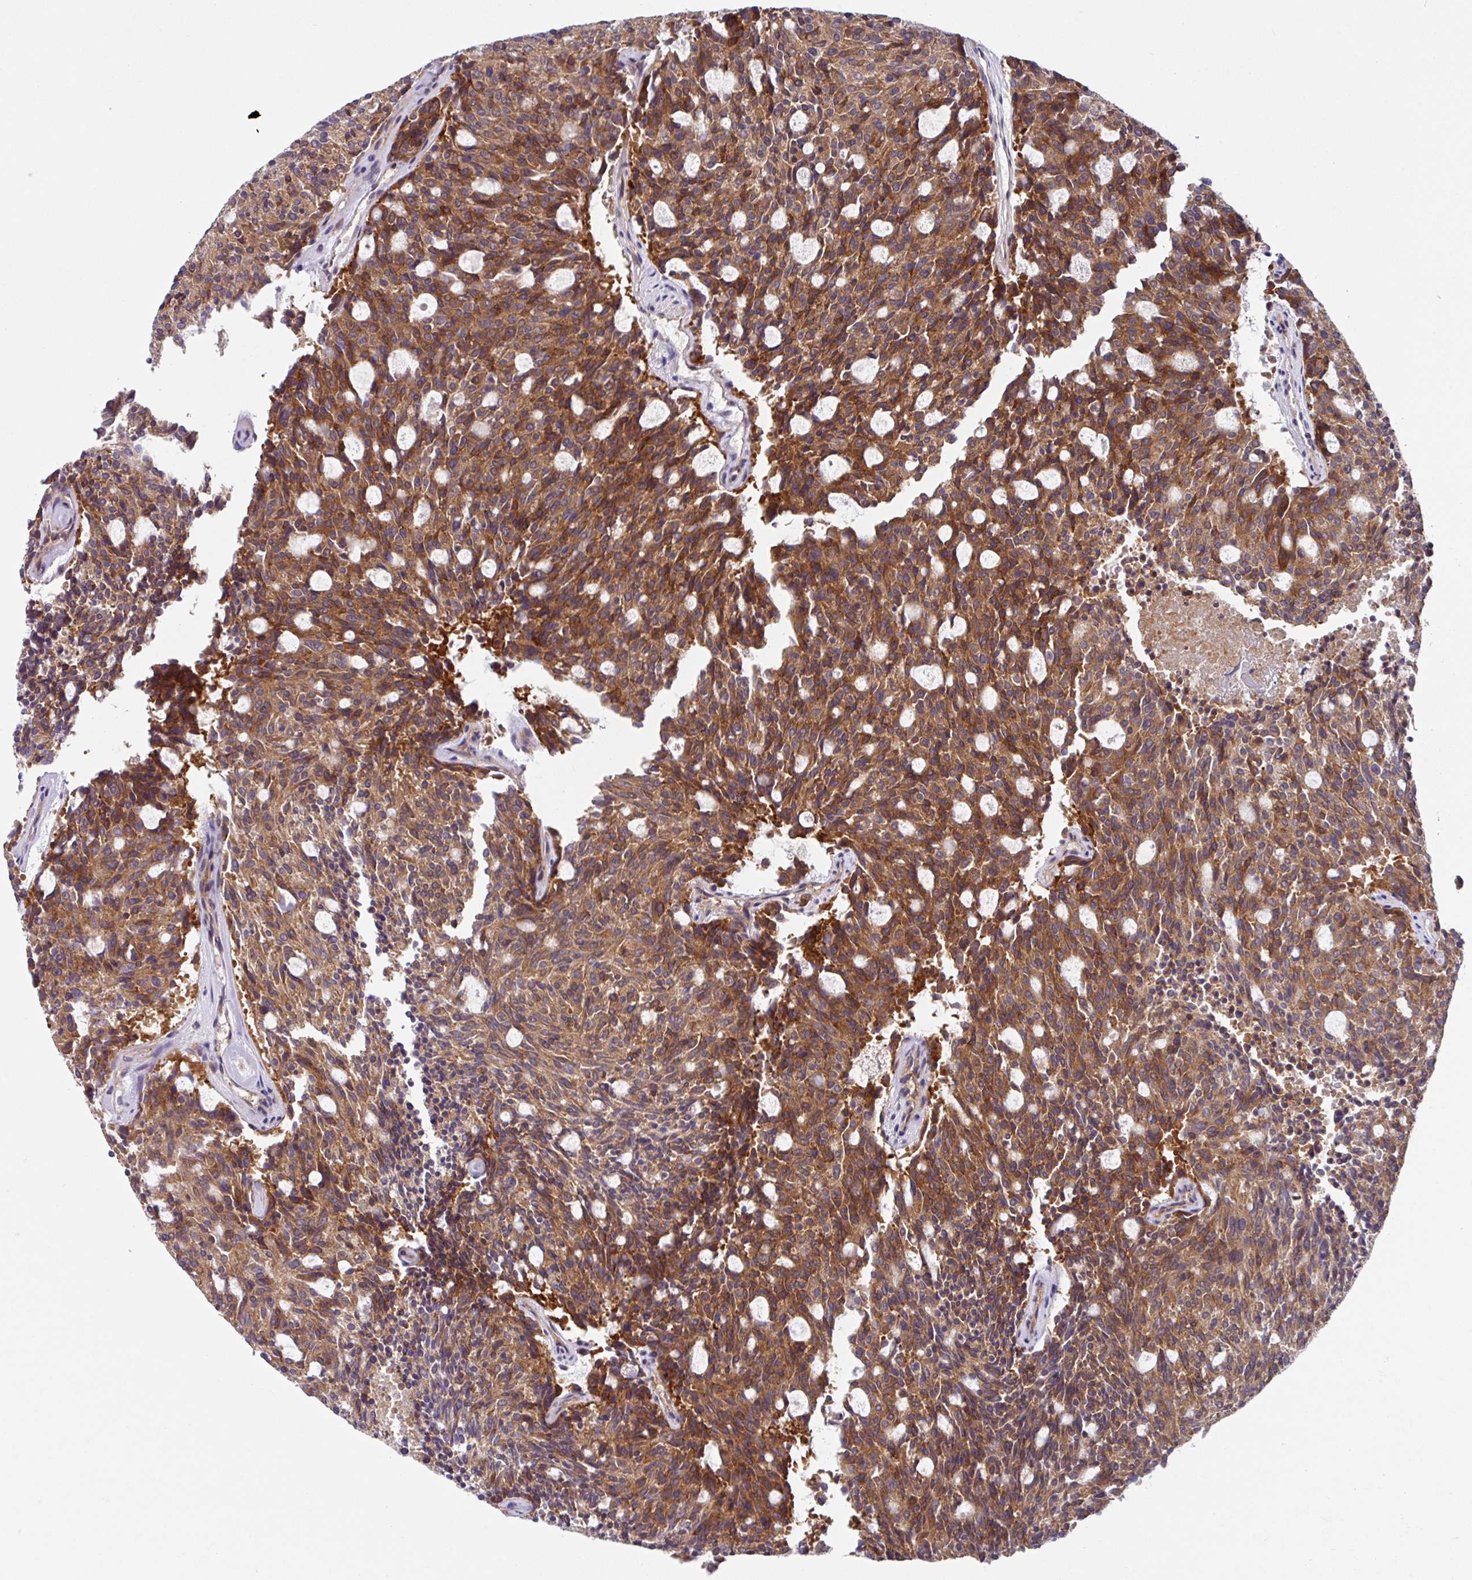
{"staining": {"intensity": "strong", "quantity": ">75%", "location": "cytoplasmic/membranous"}, "tissue": "carcinoid", "cell_type": "Tumor cells", "image_type": "cancer", "snomed": [{"axis": "morphology", "description": "Carcinoid, malignant, NOS"}, {"axis": "topography", "description": "Pancreas"}], "caption": "Carcinoid (malignant) tissue reveals strong cytoplasmic/membranous positivity in about >75% of tumor cells (IHC, brightfield microscopy, high magnification).", "gene": "EIF4B", "patient": {"sex": "female", "age": 54}}